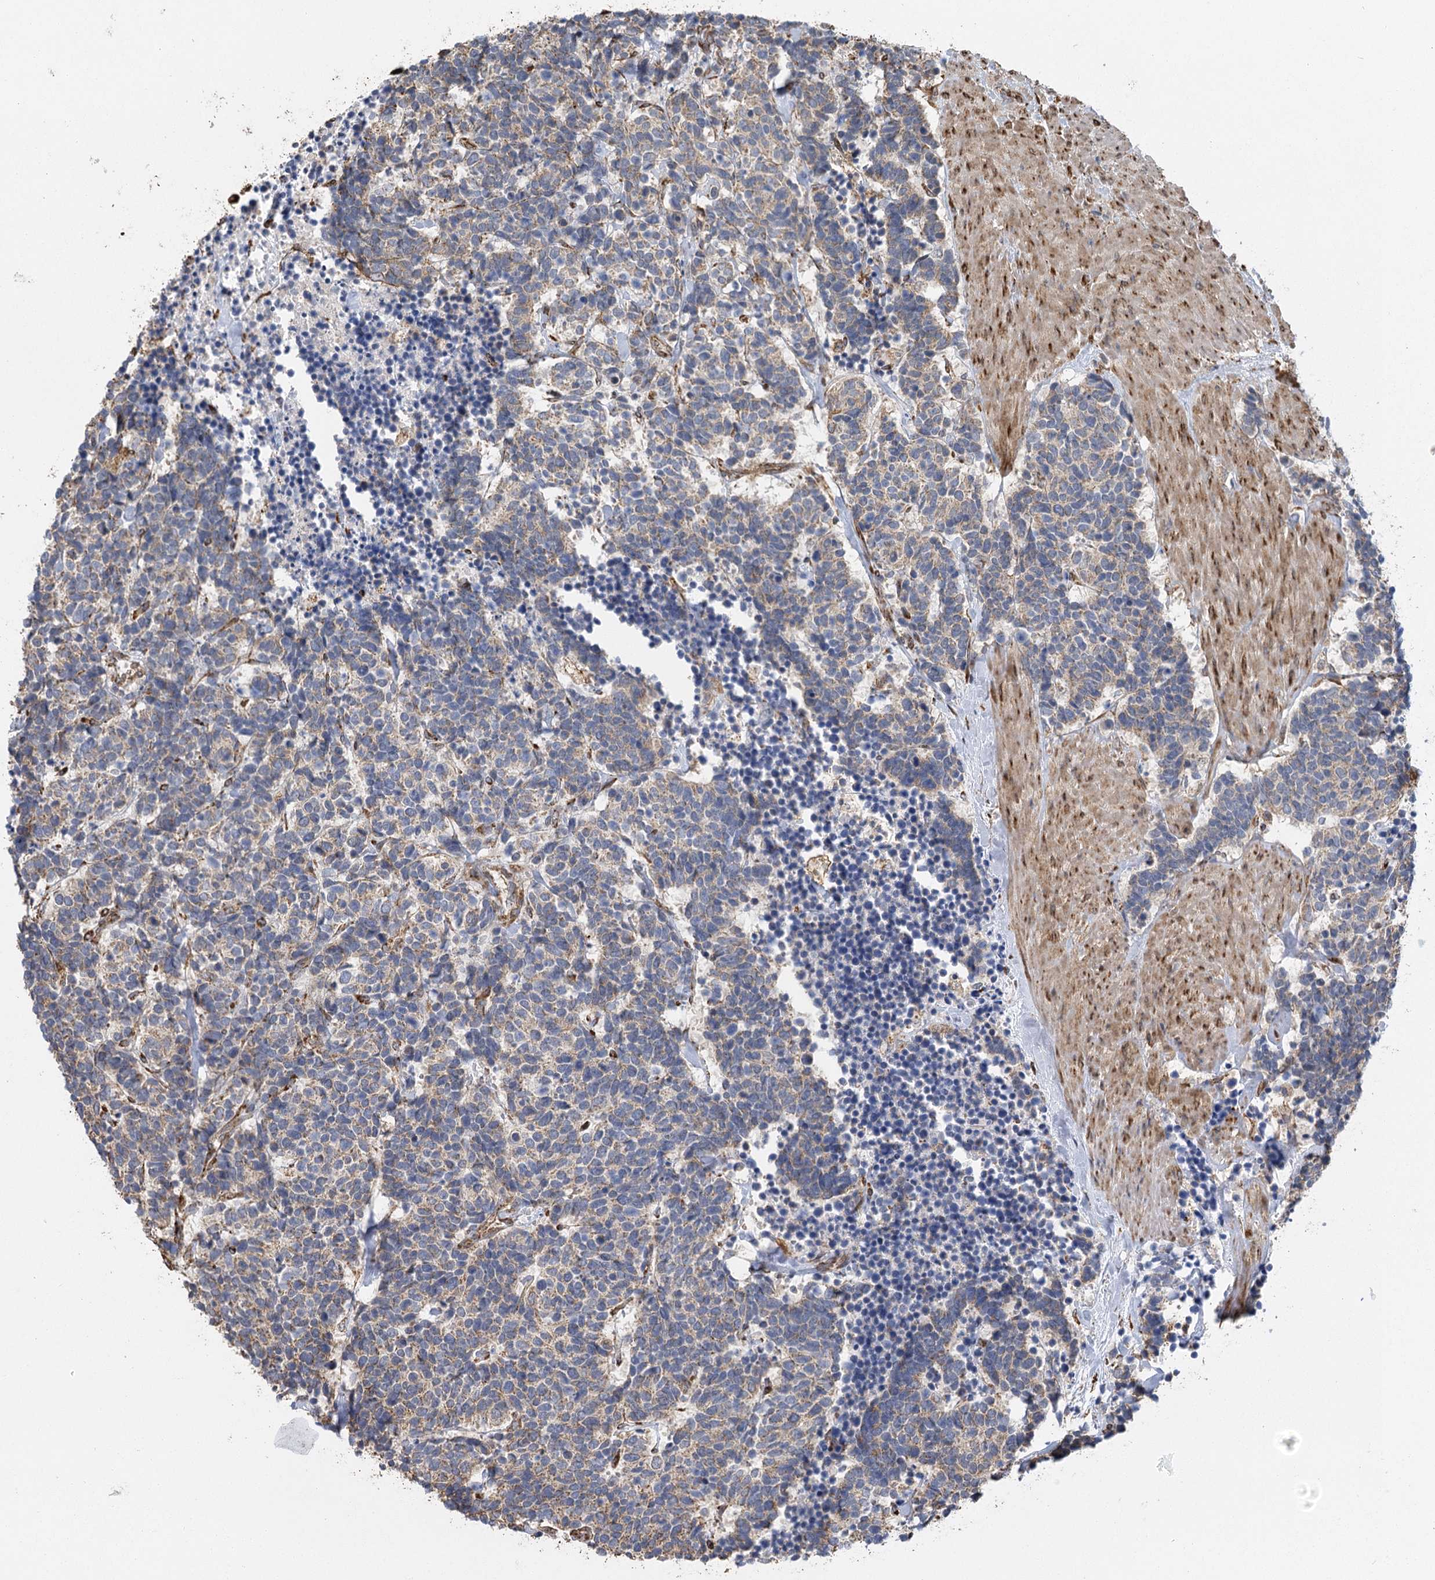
{"staining": {"intensity": "weak", "quantity": "<25%", "location": "cytoplasmic/membranous"}, "tissue": "carcinoid", "cell_type": "Tumor cells", "image_type": "cancer", "snomed": [{"axis": "morphology", "description": "Carcinoma, NOS"}, {"axis": "morphology", "description": "Carcinoid, malignant, NOS"}, {"axis": "topography", "description": "Urinary bladder"}], "caption": "DAB immunohistochemical staining of human carcinoma reveals no significant positivity in tumor cells.", "gene": "IL11RA", "patient": {"sex": "male", "age": 57}}